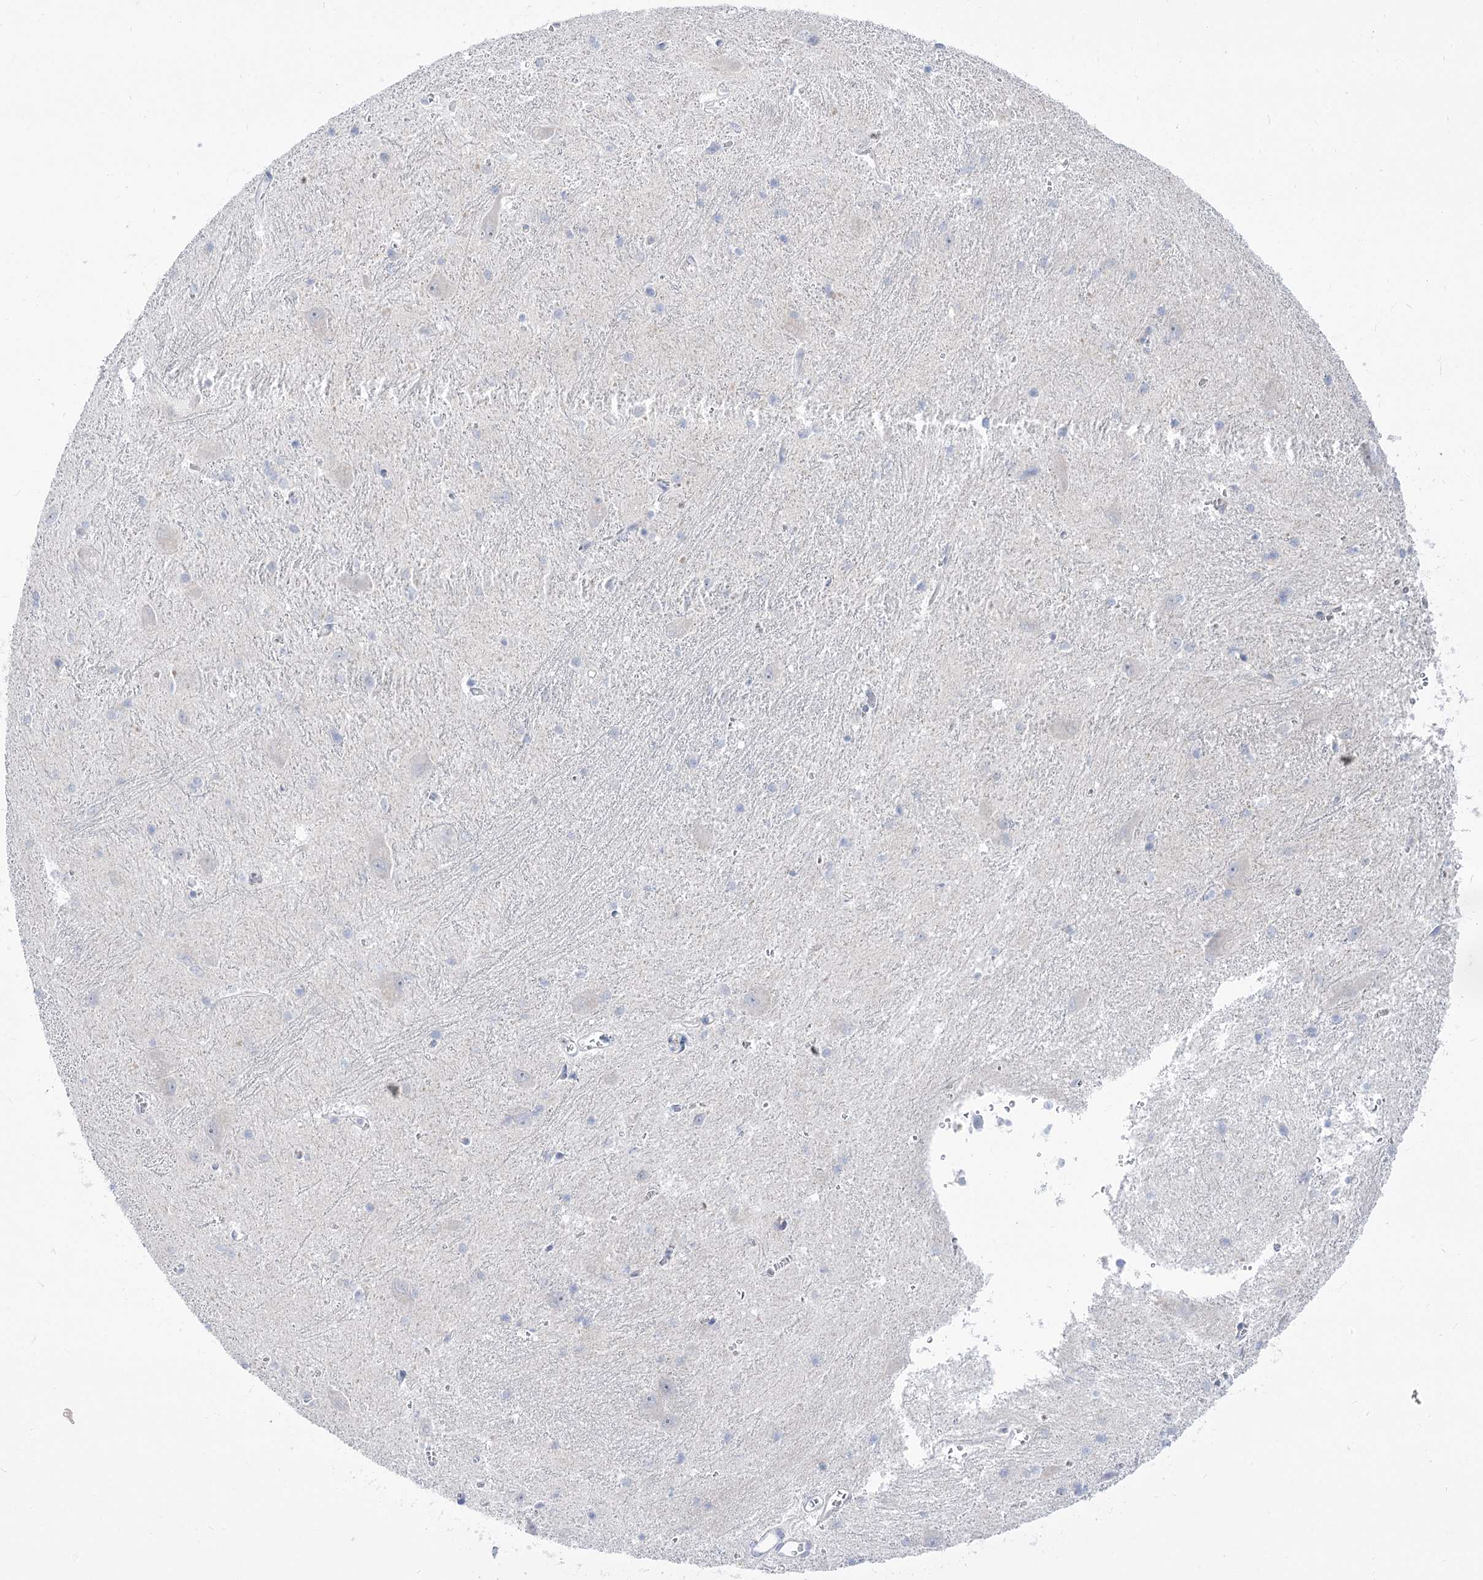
{"staining": {"intensity": "negative", "quantity": "none", "location": "none"}, "tissue": "caudate", "cell_type": "Glial cells", "image_type": "normal", "snomed": [{"axis": "morphology", "description": "Normal tissue, NOS"}, {"axis": "topography", "description": "Lateral ventricle wall"}], "caption": "IHC image of benign caudate stained for a protein (brown), which demonstrates no positivity in glial cells.", "gene": "HELT", "patient": {"sex": "male", "age": 37}}